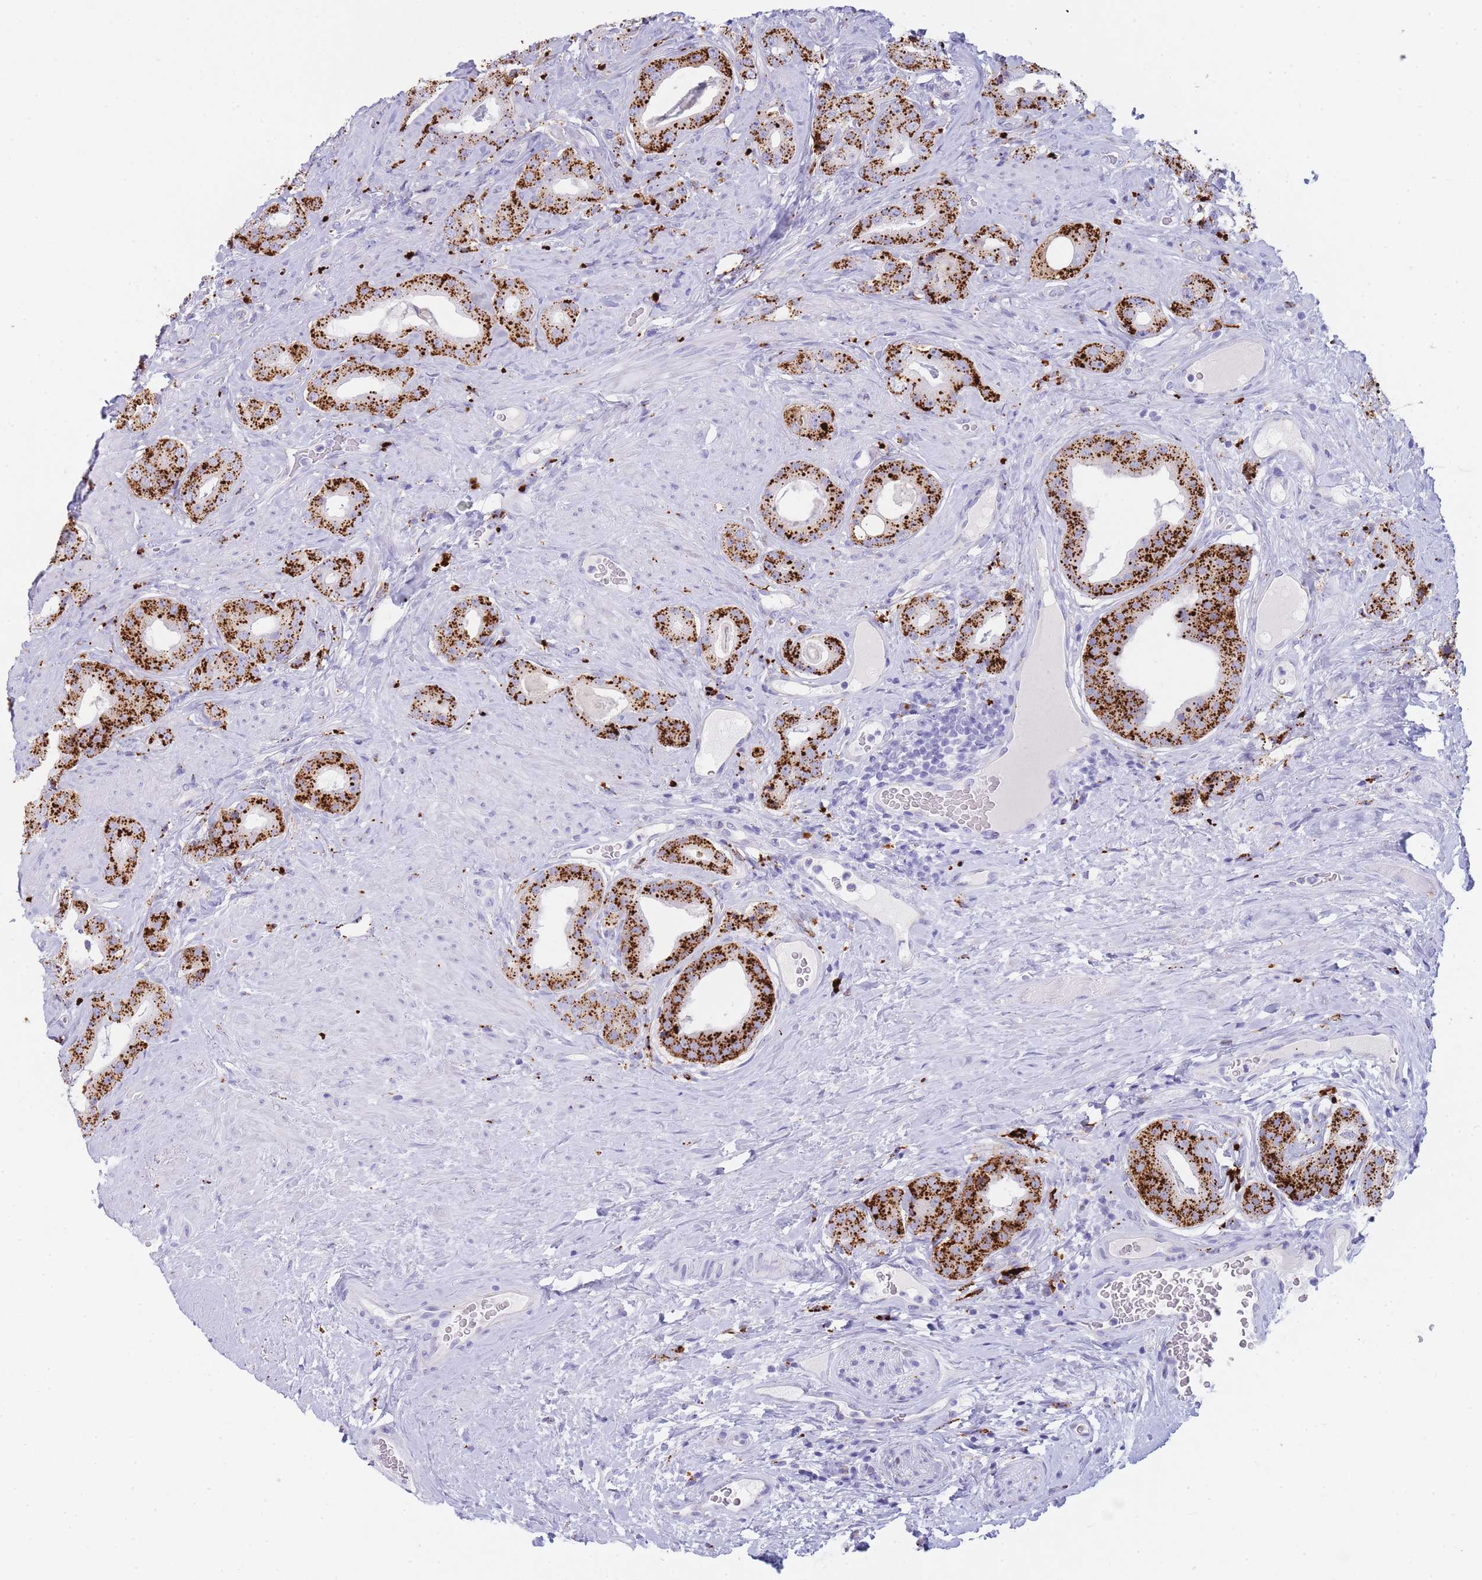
{"staining": {"intensity": "strong", "quantity": ">75%", "location": "cytoplasmic/membranous"}, "tissue": "prostate cancer", "cell_type": "Tumor cells", "image_type": "cancer", "snomed": [{"axis": "morphology", "description": "Adenocarcinoma, High grade"}, {"axis": "topography", "description": "Prostate"}], "caption": "Human prostate high-grade adenocarcinoma stained with a protein marker reveals strong staining in tumor cells.", "gene": "GAA", "patient": {"sex": "male", "age": 63}}